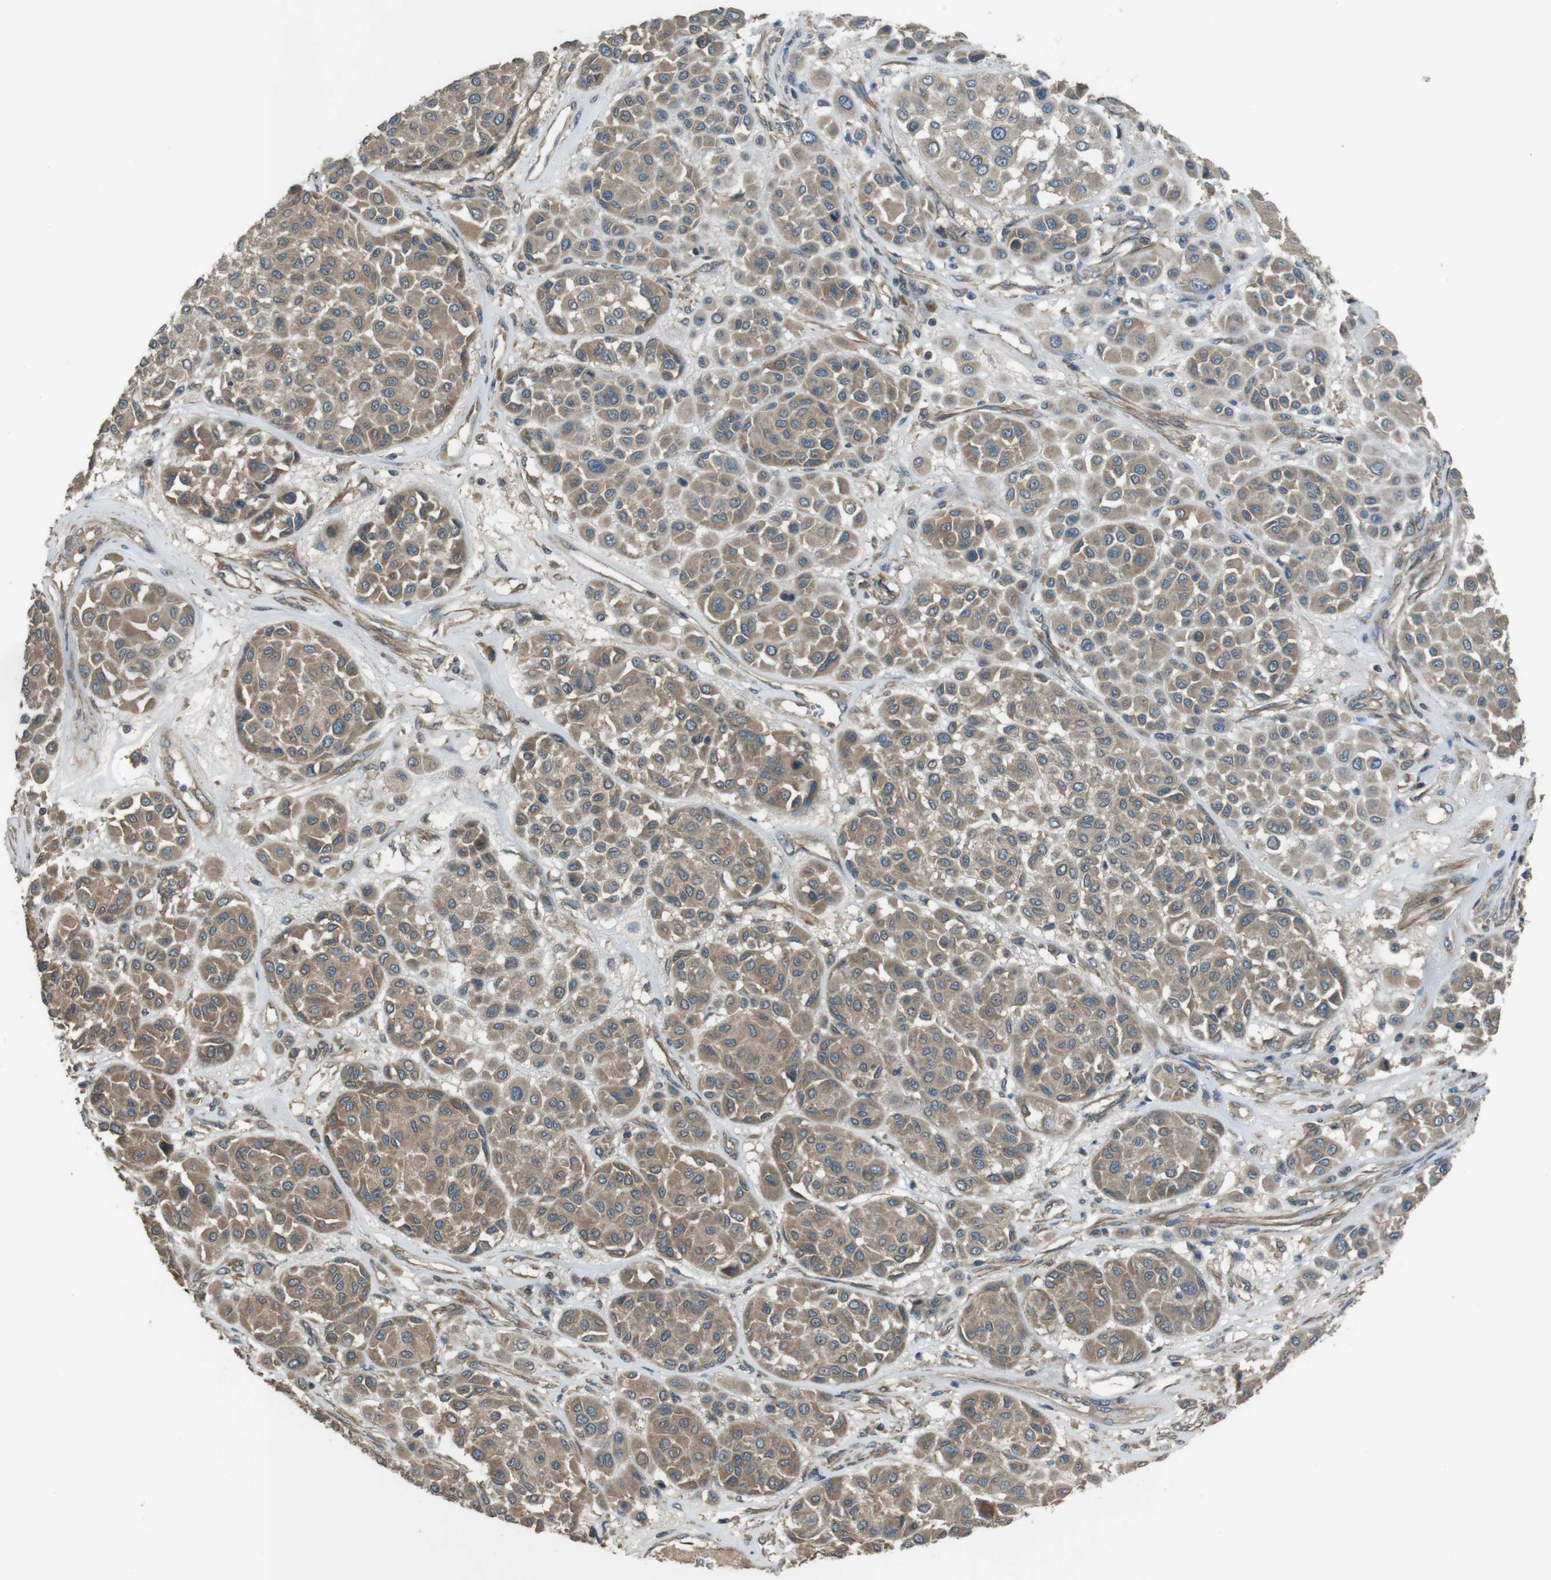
{"staining": {"intensity": "moderate", "quantity": ">75%", "location": "cytoplasmic/membranous"}, "tissue": "melanoma", "cell_type": "Tumor cells", "image_type": "cancer", "snomed": [{"axis": "morphology", "description": "Malignant melanoma, Metastatic site"}, {"axis": "topography", "description": "Soft tissue"}], "caption": "Immunohistochemistry (IHC) of human malignant melanoma (metastatic site) displays medium levels of moderate cytoplasmic/membranous positivity in approximately >75% of tumor cells.", "gene": "FUT2", "patient": {"sex": "male", "age": 41}}